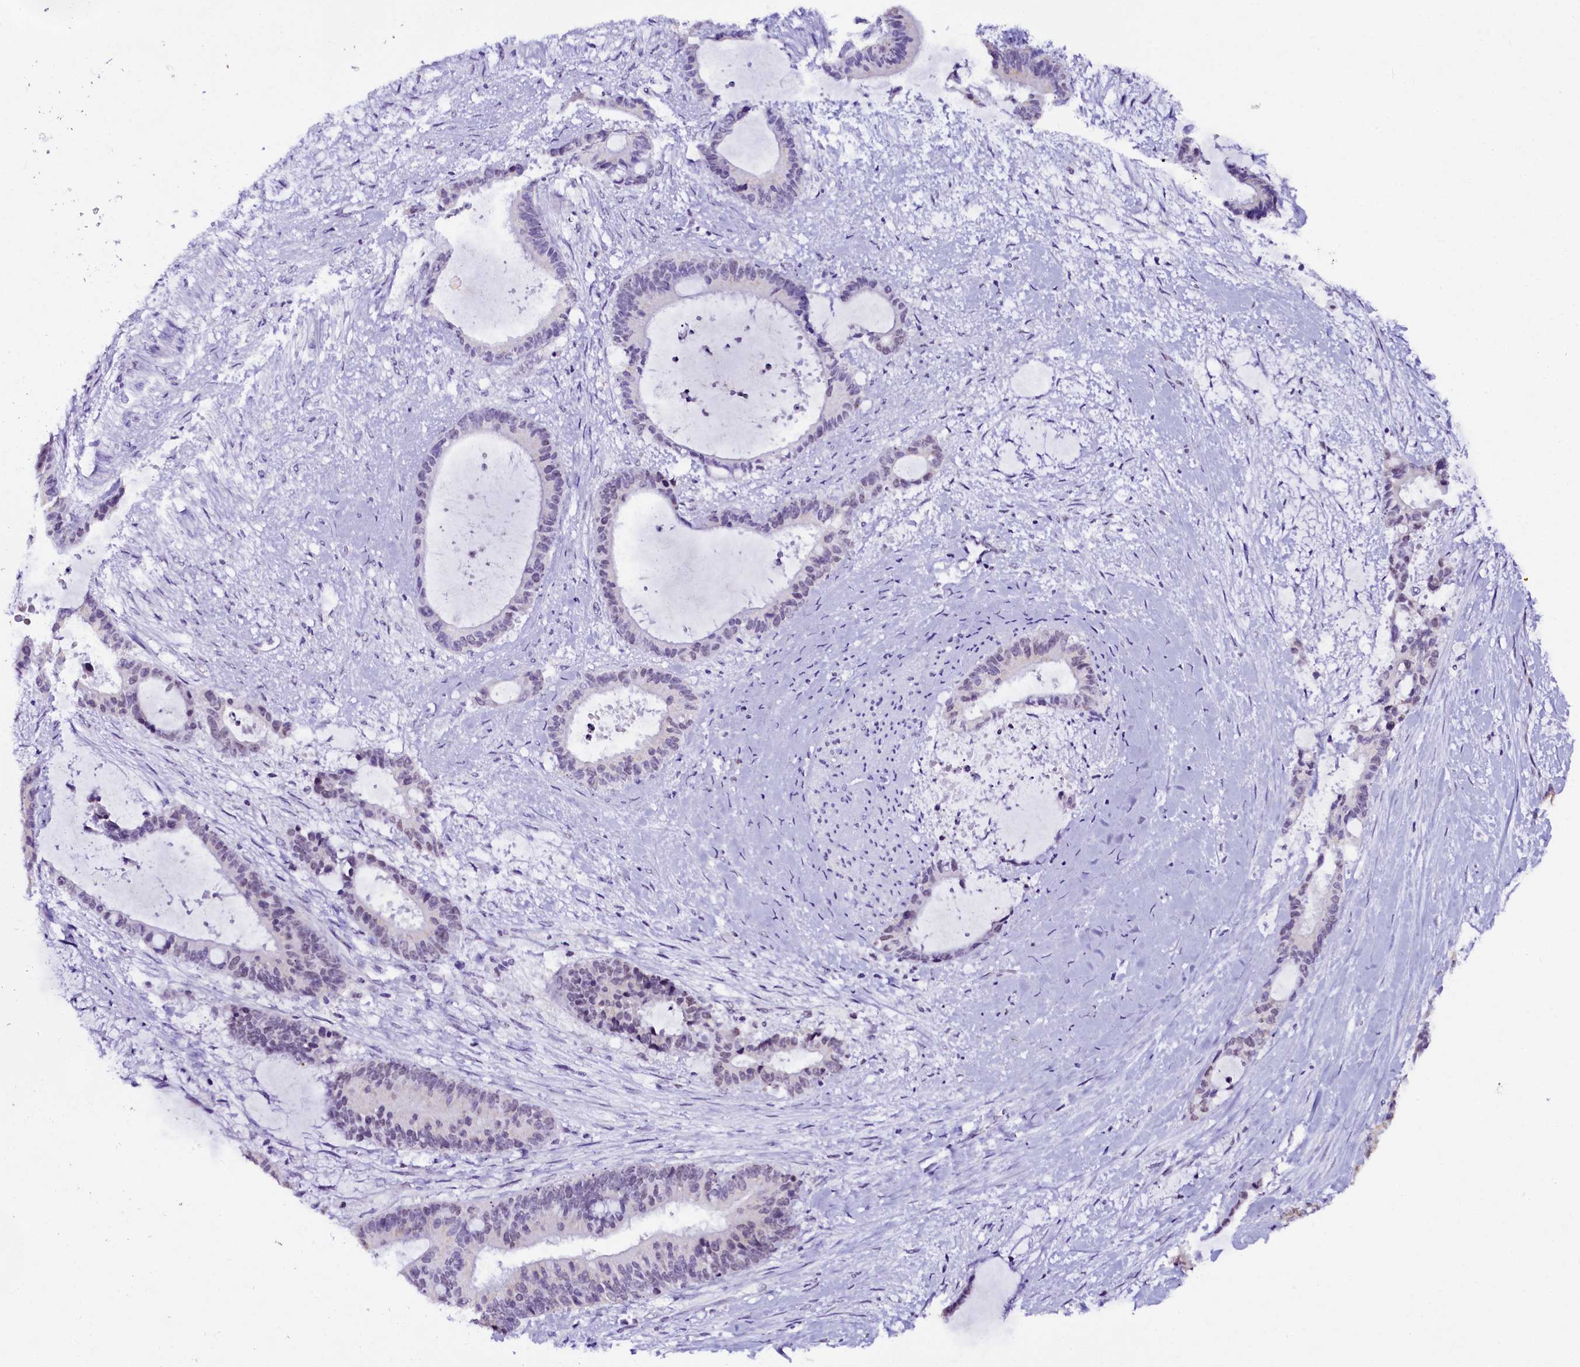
{"staining": {"intensity": "negative", "quantity": "none", "location": "none"}, "tissue": "liver cancer", "cell_type": "Tumor cells", "image_type": "cancer", "snomed": [{"axis": "morphology", "description": "Normal tissue, NOS"}, {"axis": "morphology", "description": "Cholangiocarcinoma"}, {"axis": "topography", "description": "Liver"}, {"axis": "topography", "description": "Peripheral nerve tissue"}], "caption": "This histopathology image is of liver cancer stained with immunohistochemistry (IHC) to label a protein in brown with the nuclei are counter-stained blue. There is no expression in tumor cells.", "gene": "NCBP1", "patient": {"sex": "female", "age": 73}}